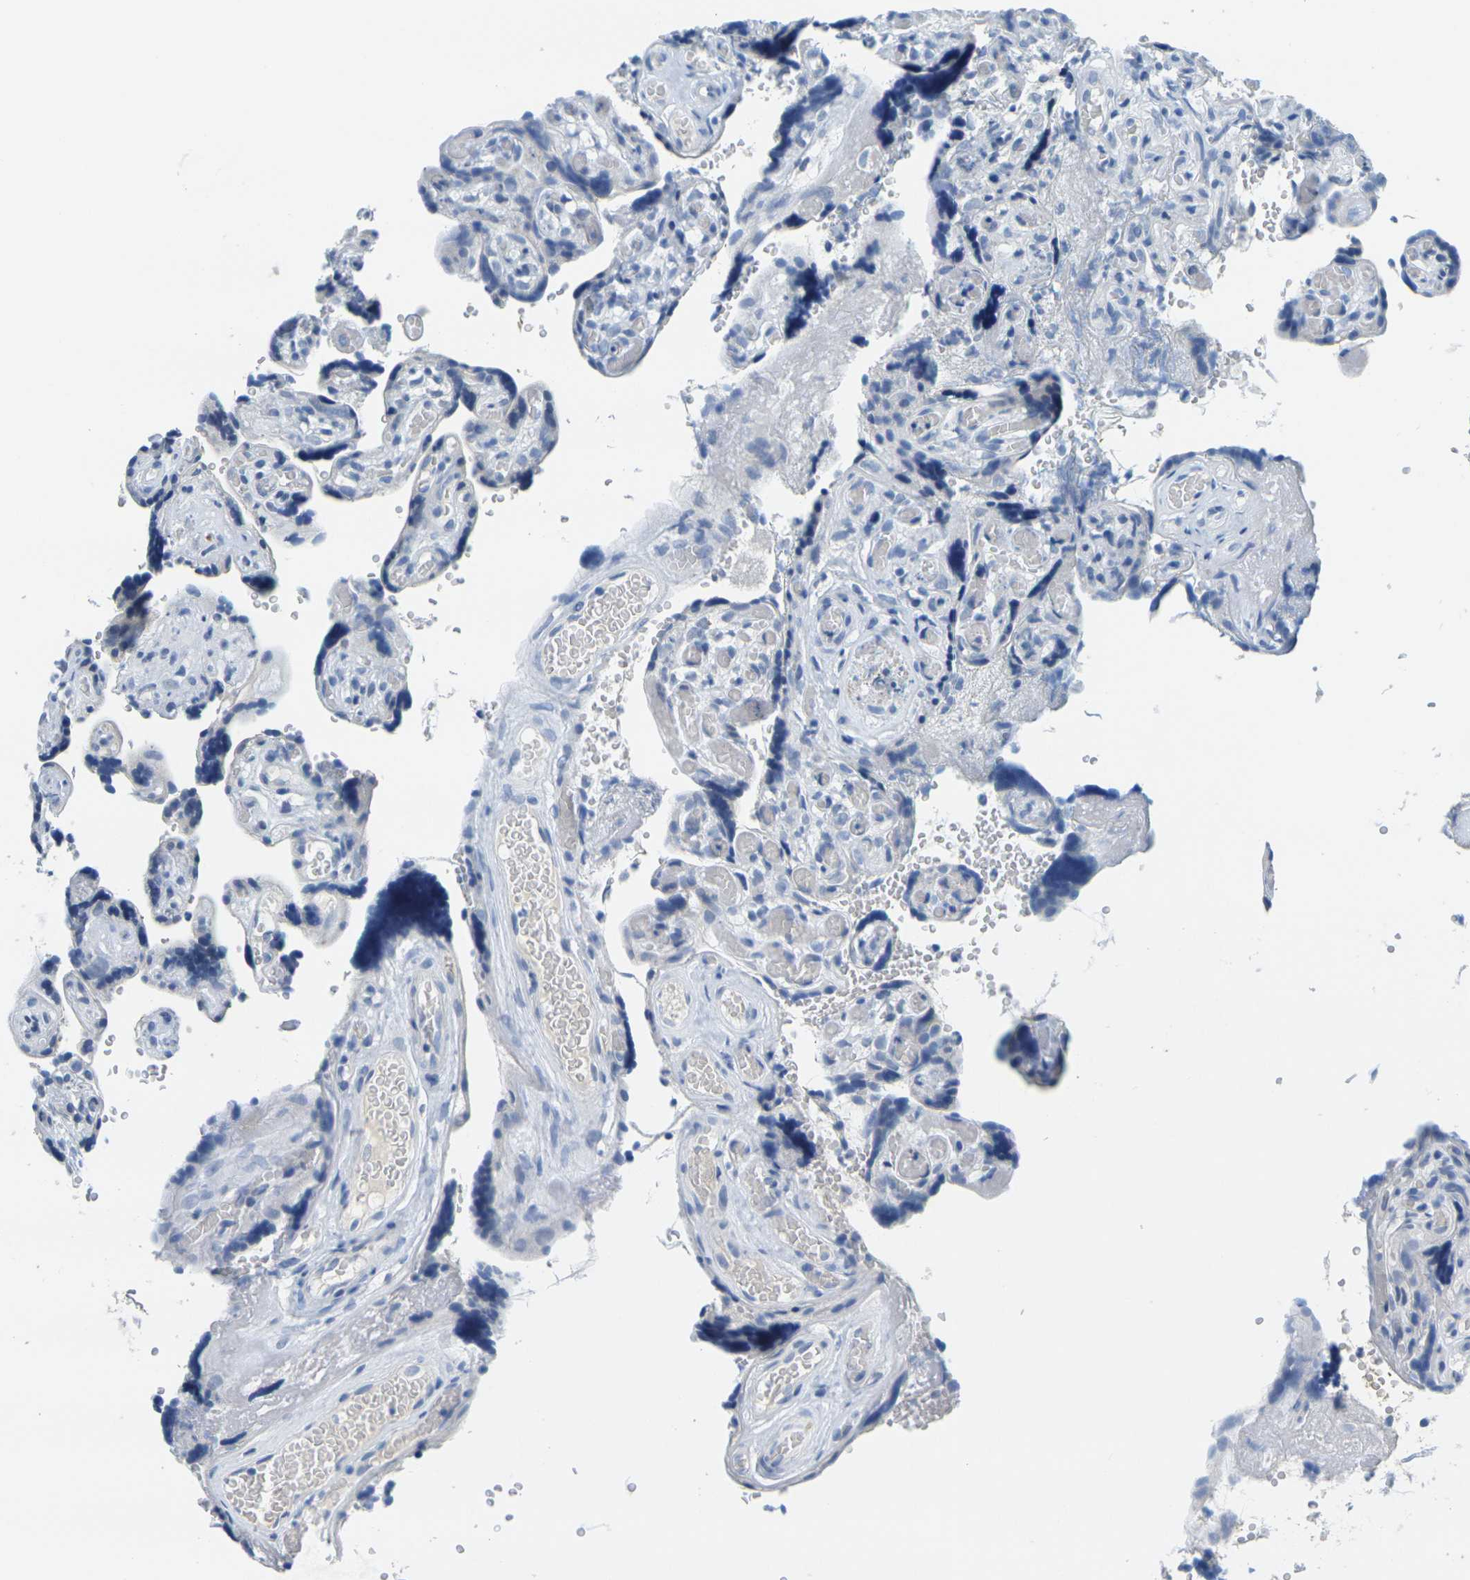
{"staining": {"intensity": "negative", "quantity": "none", "location": "none"}, "tissue": "placenta", "cell_type": "Decidual cells", "image_type": "normal", "snomed": [{"axis": "morphology", "description": "Normal tissue, NOS"}, {"axis": "topography", "description": "Placenta"}], "caption": "Immunohistochemical staining of benign human placenta demonstrates no significant staining in decidual cells.", "gene": "GPR15", "patient": {"sex": "female", "age": 30}}